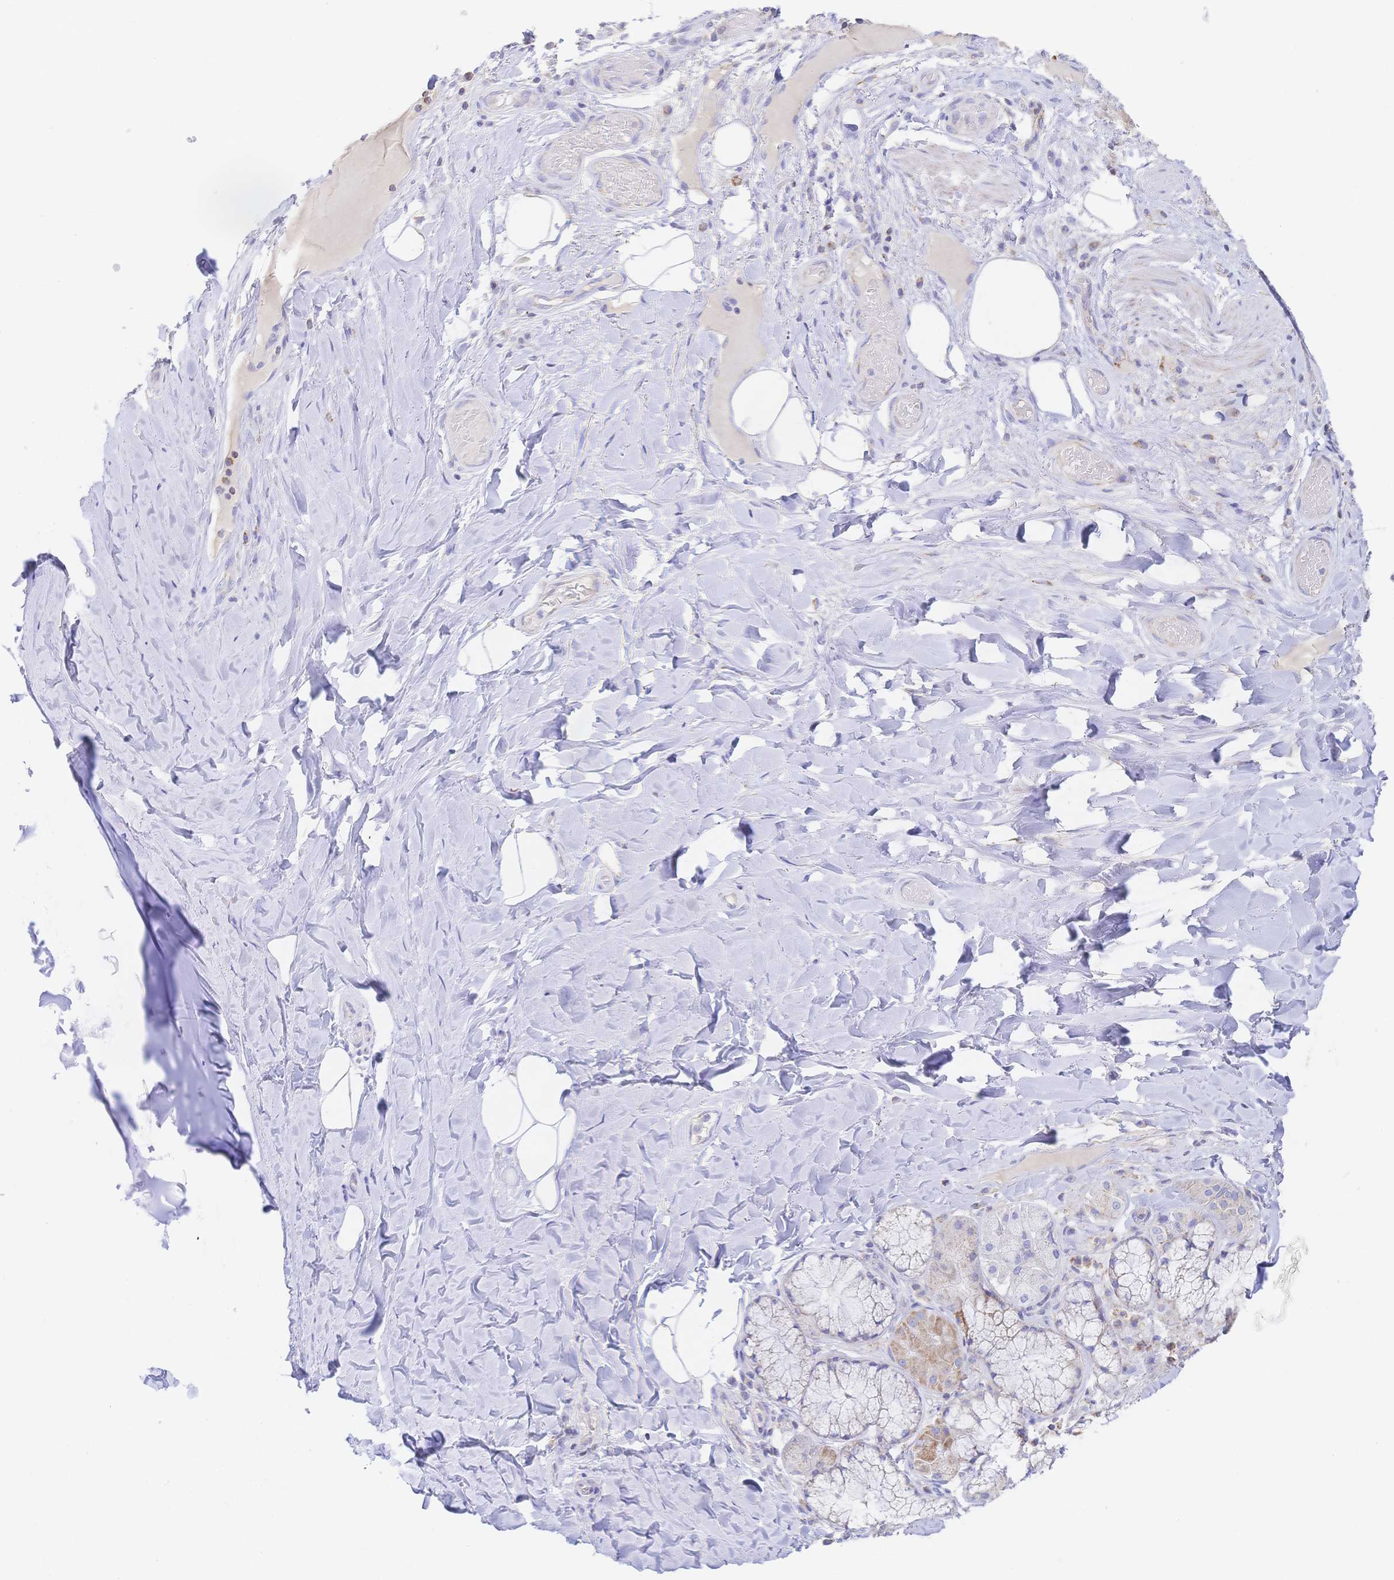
{"staining": {"intensity": "negative", "quantity": "none", "location": "none"}, "tissue": "adipose tissue", "cell_type": "Adipocytes", "image_type": "normal", "snomed": [{"axis": "morphology", "description": "Normal tissue, NOS"}, {"axis": "topography", "description": "Cartilage tissue"}, {"axis": "topography", "description": "Bronchus"}], "caption": "Adipose tissue stained for a protein using immunohistochemistry (IHC) reveals no positivity adipocytes.", "gene": "SYNGR4", "patient": {"sex": "male", "age": 64}}